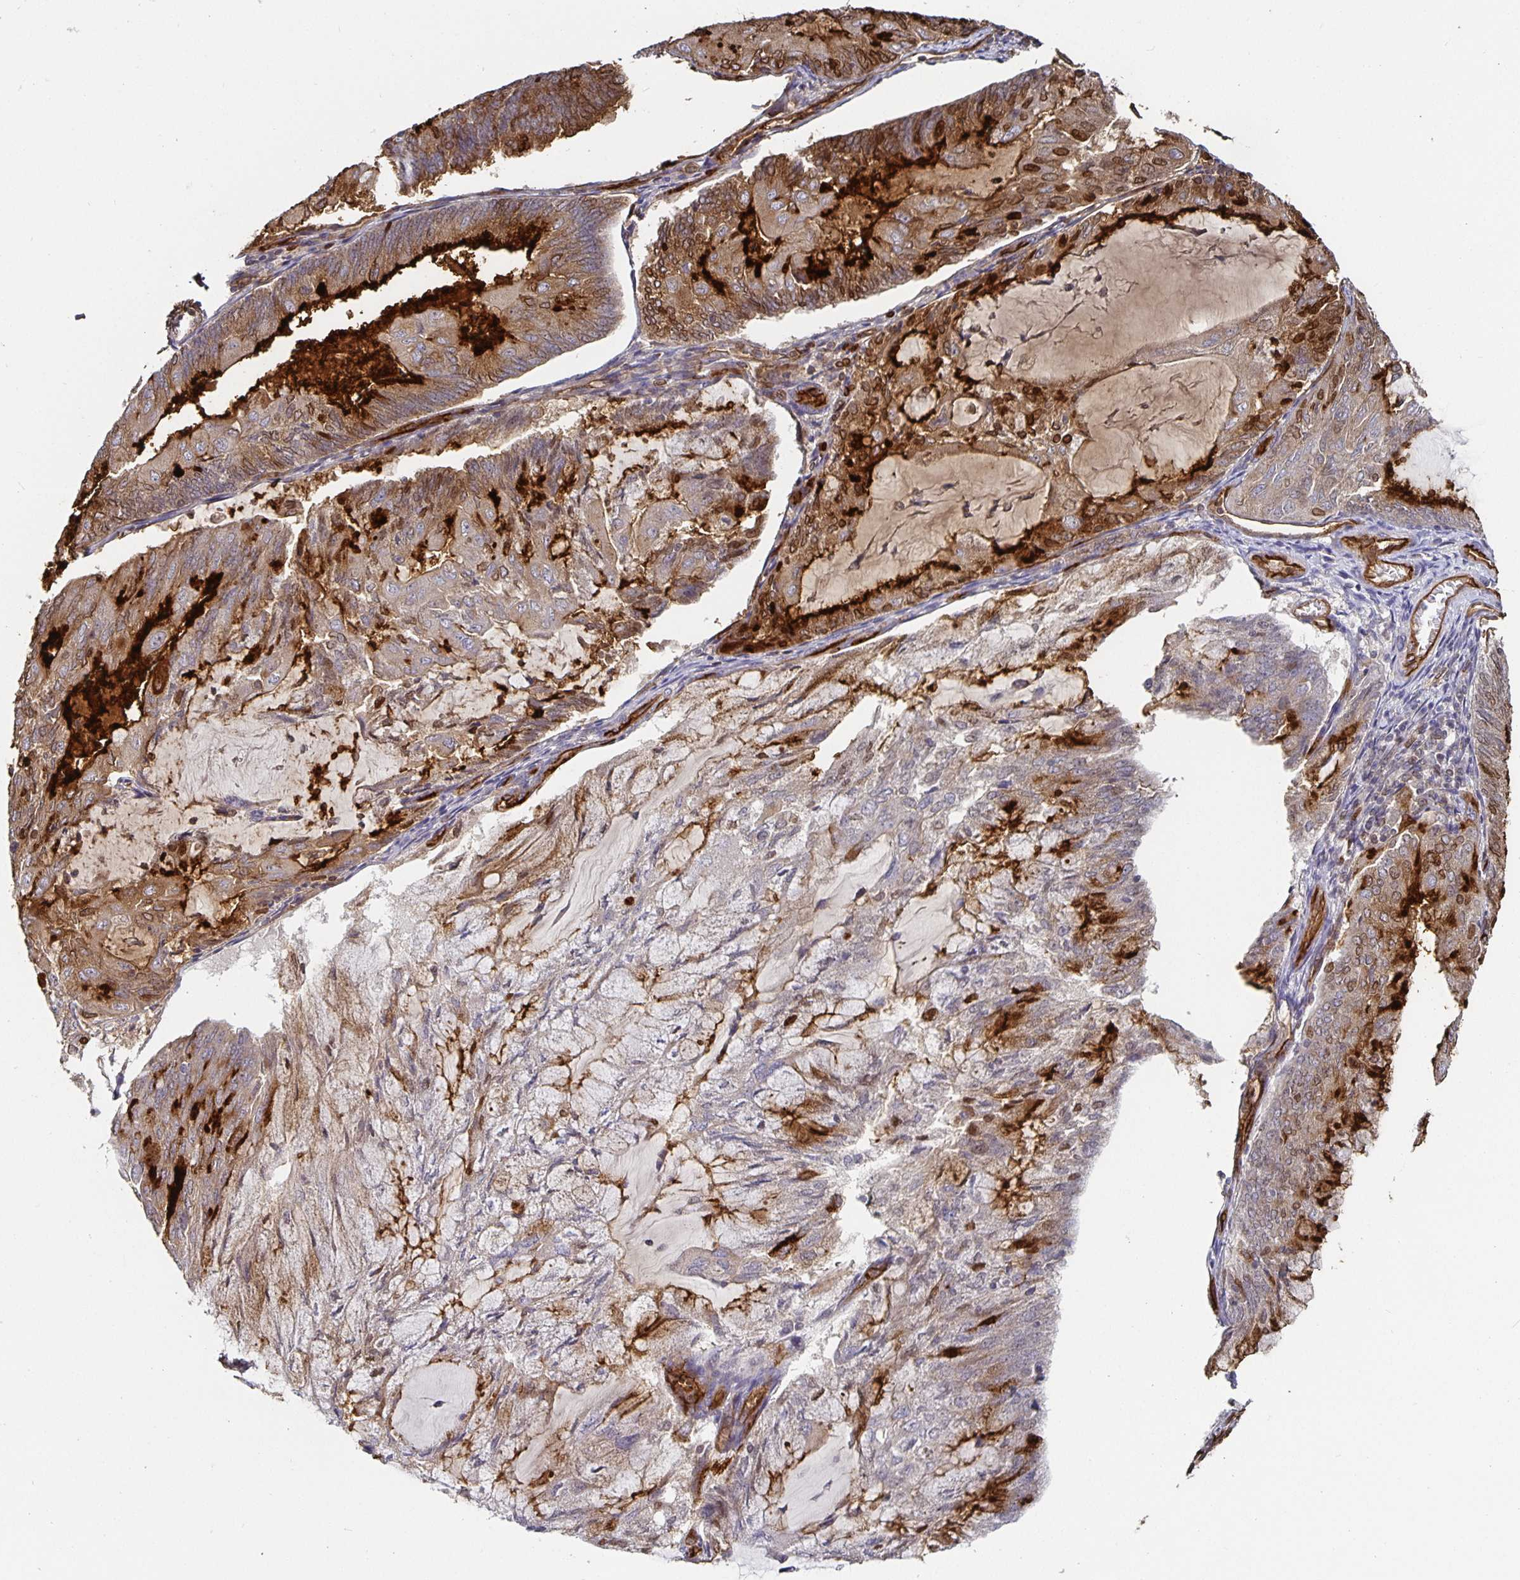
{"staining": {"intensity": "strong", "quantity": "25%-75%", "location": "cytoplasmic/membranous"}, "tissue": "endometrial cancer", "cell_type": "Tumor cells", "image_type": "cancer", "snomed": [{"axis": "morphology", "description": "Adenocarcinoma, NOS"}, {"axis": "topography", "description": "Endometrium"}], "caption": "Endometrial cancer (adenocarcinoma) stained for a protein shows strong cytoplasmic/membranous positivity in tumor cells. The staining is performed using DAB brown chromogen to label protein expression. The nuclei are counter-stained blue using hematoxylin.", "gene": "PODXL", "patient": {"sex": "female", "age": 81}}